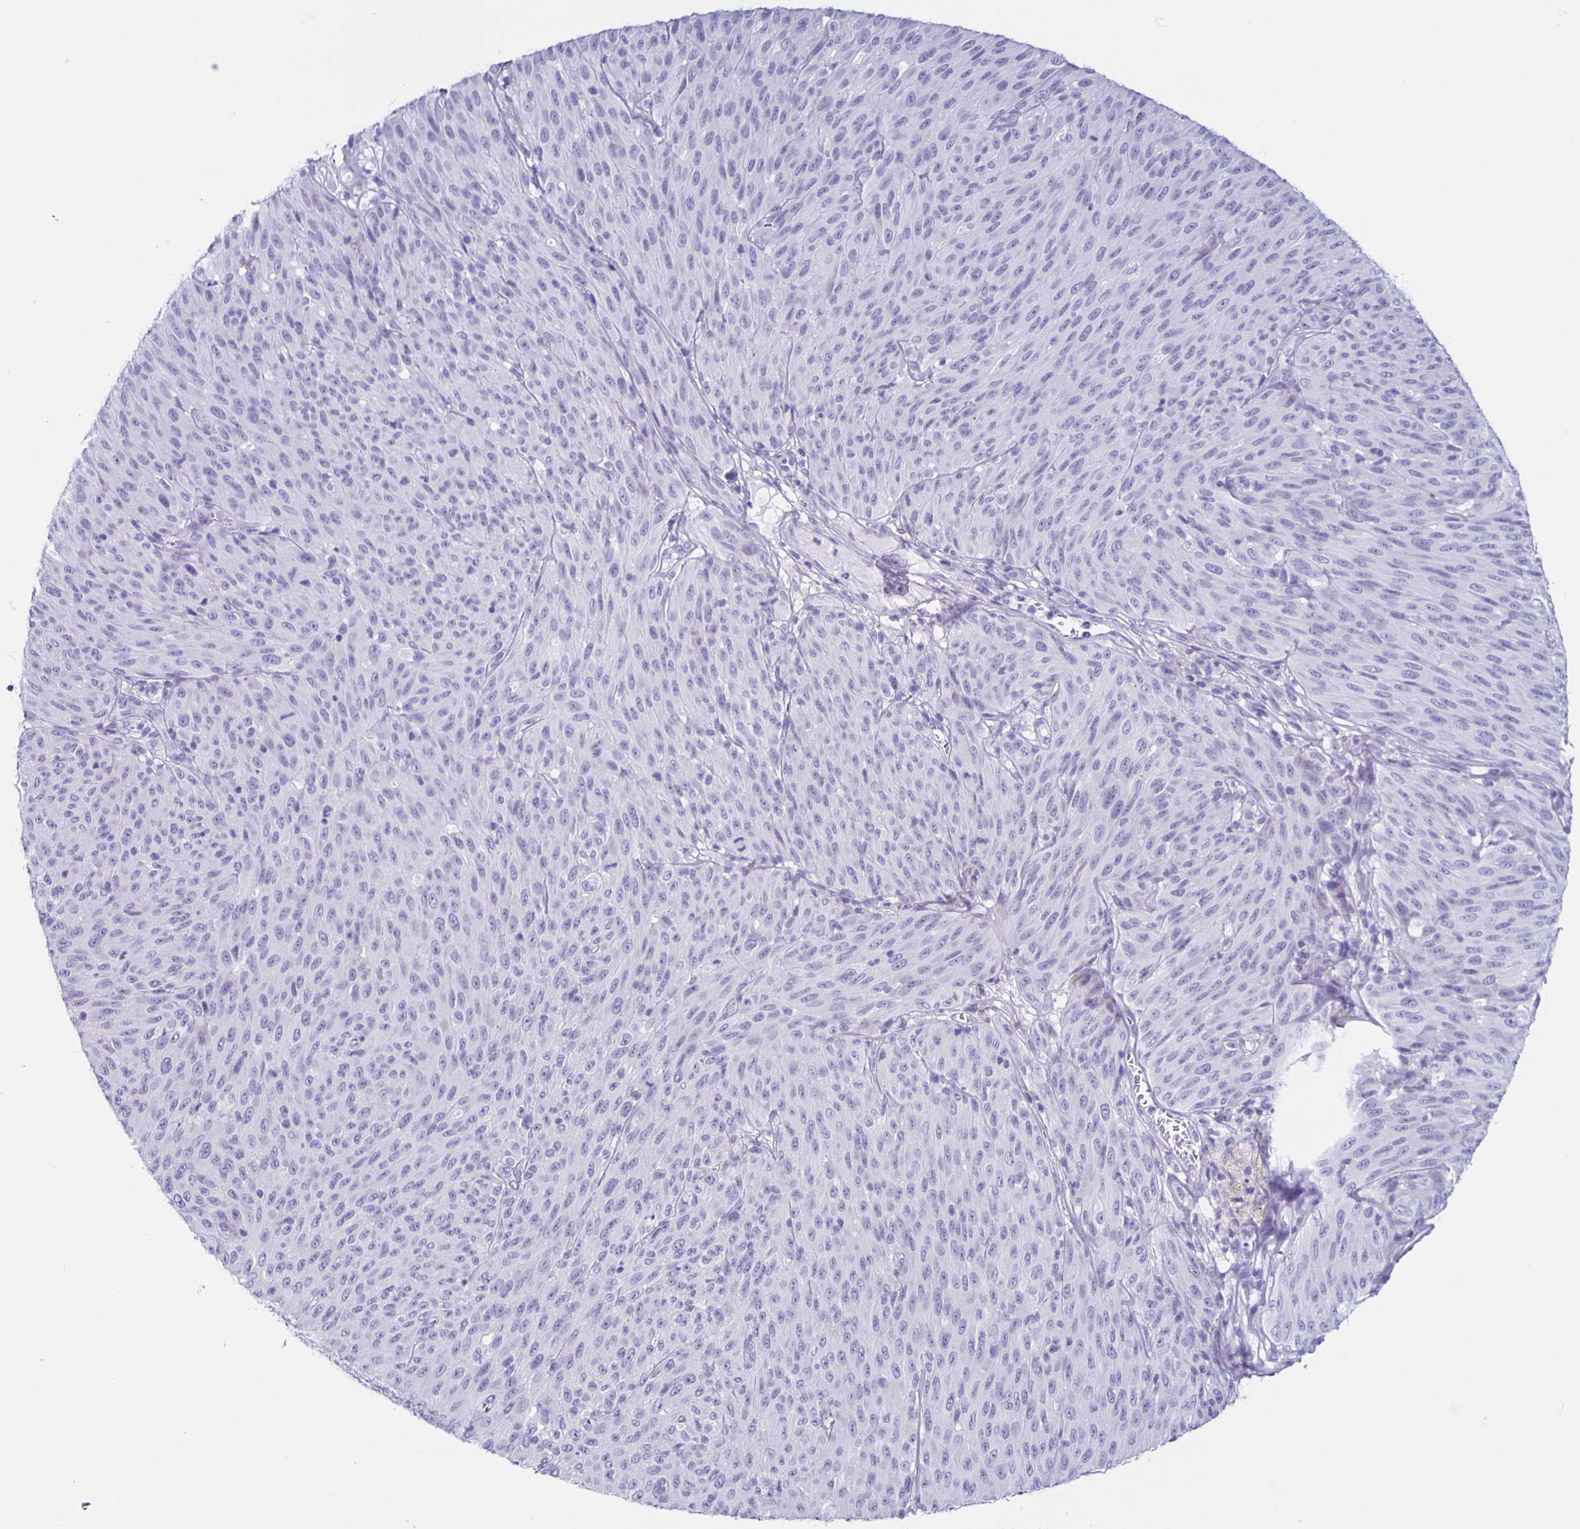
{"staining": {"intensity": "negative", "quantity": "none", "location": "none"}, "tissue": "melanoma", "cell_type": "Tumor cells", "image_type": "cancer", "snomed": [{"axis": "morphology", "description": "Malignant melanoma, NOS"}, {"axis": "topography", "description": "Skin"}], "caption": "An immunohistochemistry (IHC) image of malignant melanoma is shown. There is no staining in tumor cells of malignant melanoma. Brightfield microscopy of immunohistochemistry stained with DAB (brown) and hematoxylin (blue), captured at high magnification.", "gene": "AQP6", "patient": {"sex": "male", "age": 85}}